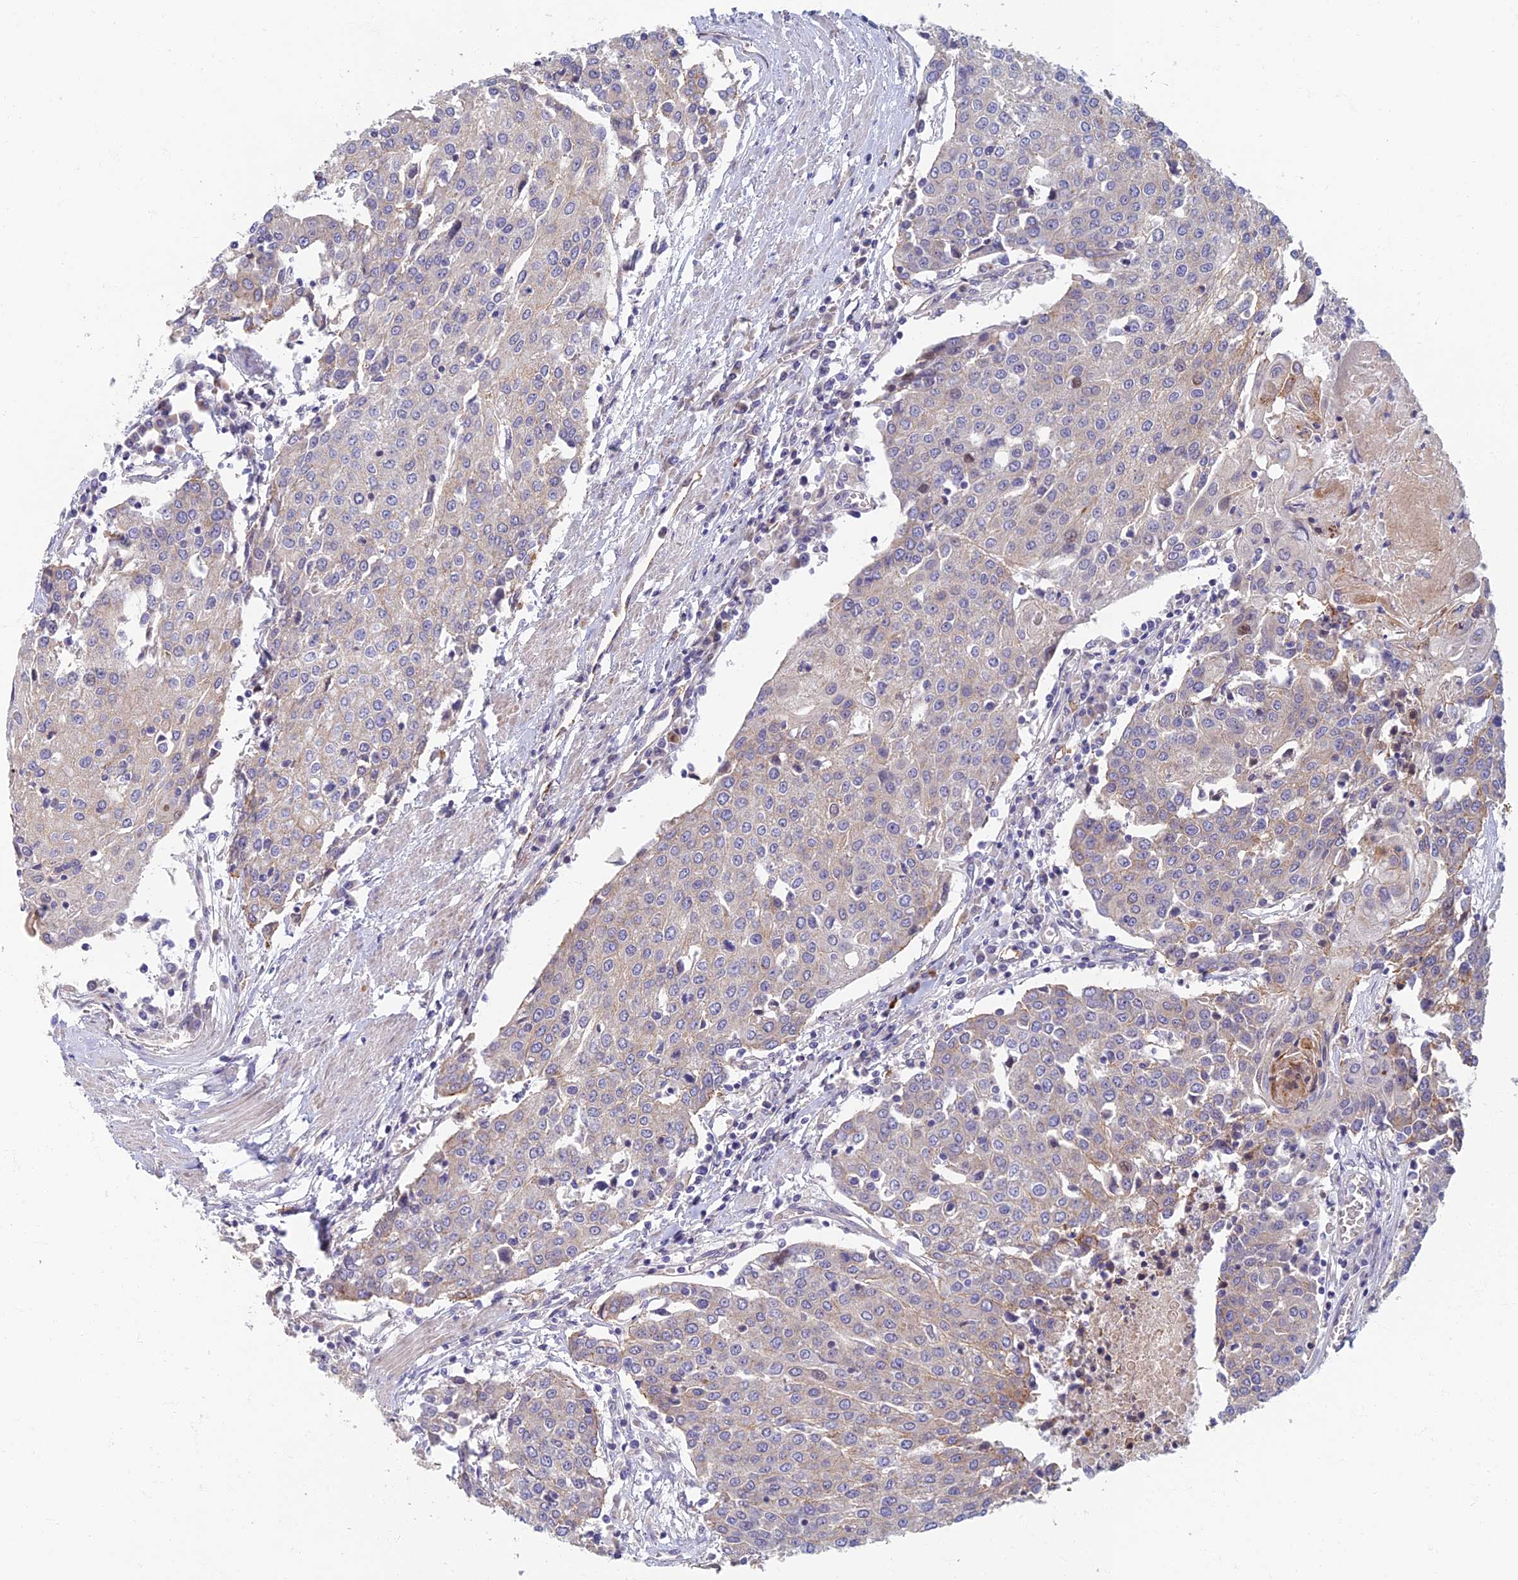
{"staining": {"intensity": "negative", "quantity": "none", "location": "none"}, "tissue": "urothelial cancer", "cell_type": "Tumor cells", "image_type": "cancer", "snomed": [{"axis": "morphology", "description": "Urothelial carcinoma, High grade"}, {"axis": "topography", "description": "Urinary bladder"}], "caption": "An immunohistochemistry micrograph of urothelial cancer is shown. There is no staining in tumor cells of urothelial cancer.", "gene": "RHBDL2", "patient": {"sex": "female", "age": 85}}